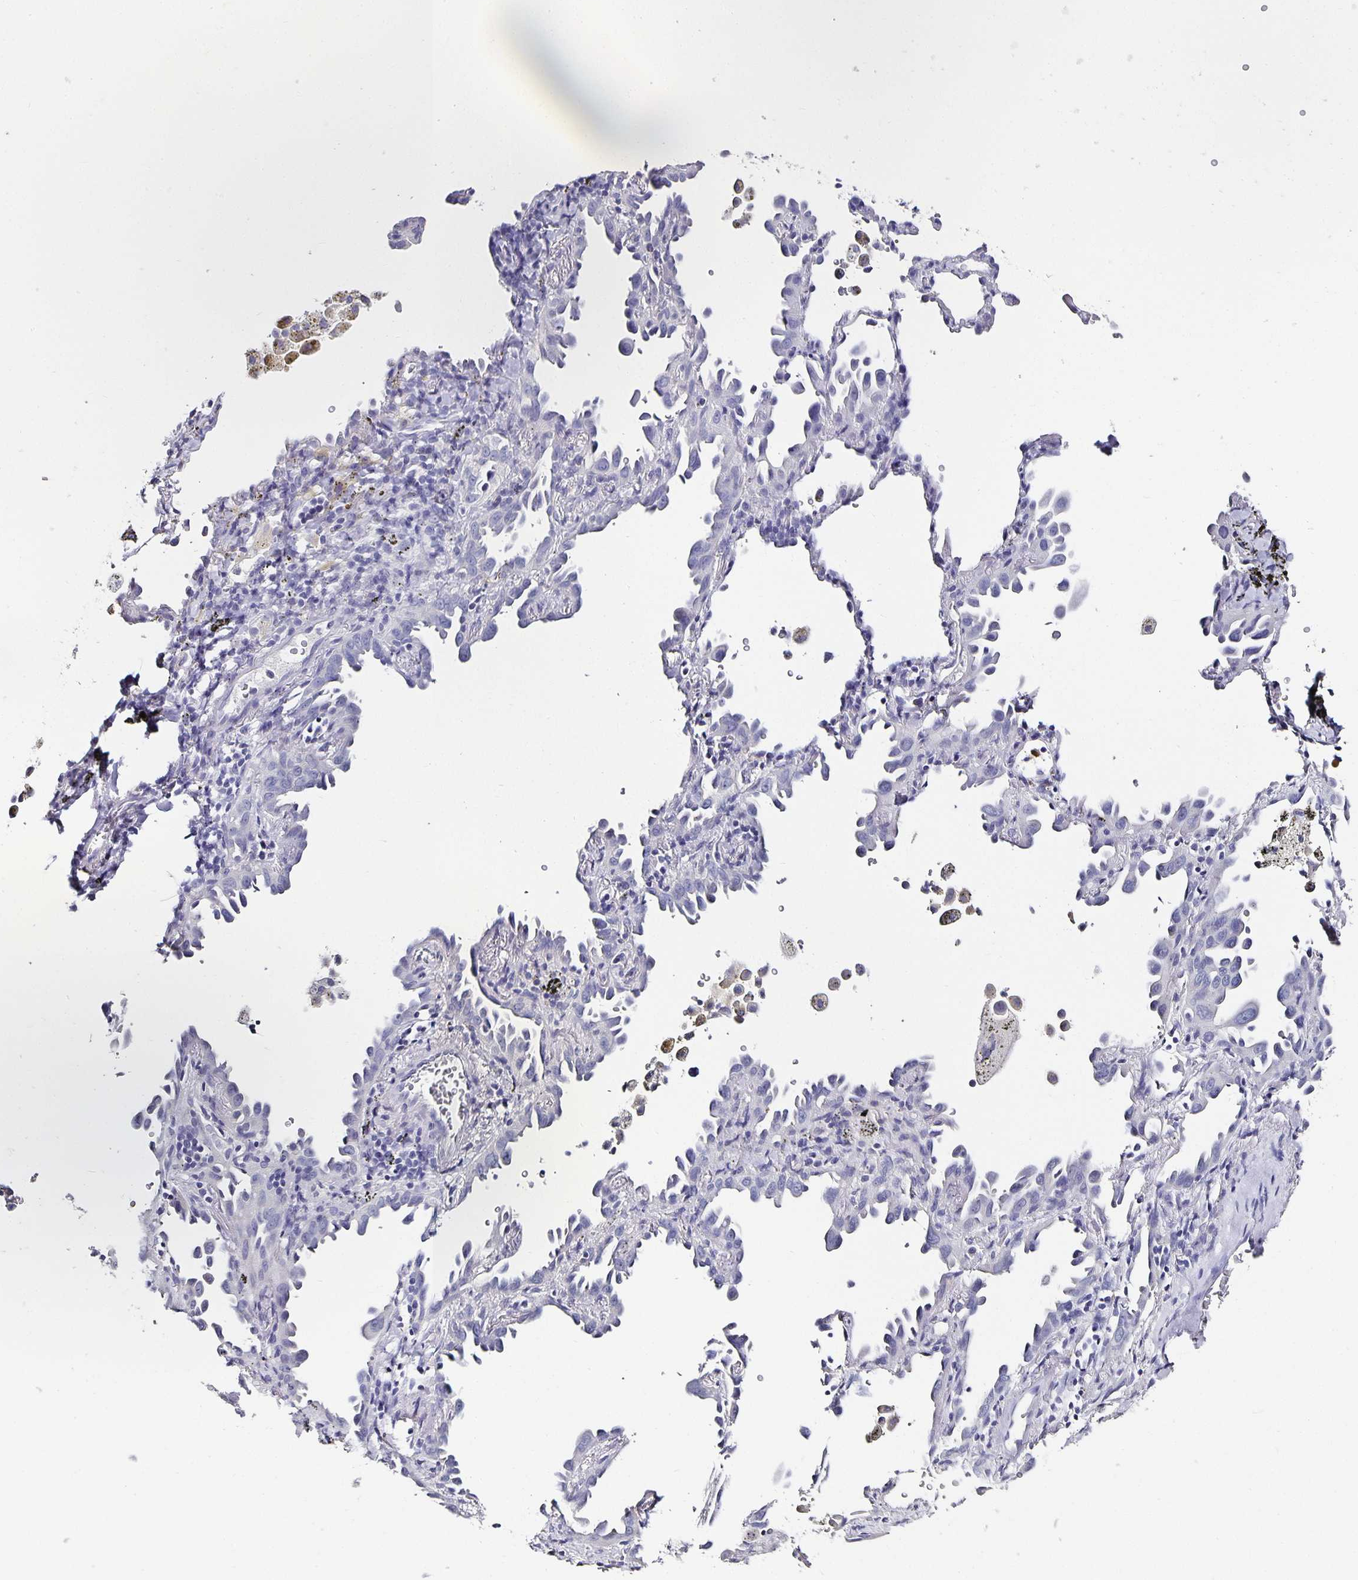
{"staining": {"intensity": "negative", "quantity": "none", "location": "none"}, "tissue": "lung cancer", "cell_type": "Tumor cells", "image_type": "cancer", "snomed": [{"axis": "morphology", "description": "Adenocarcinoma, NOS"}, {"axis": "topography", "description": "Lung"}], "caption": "Tumor cells are negative for protein expression in human lung adenocarcinoma.", "gene": "CHGA", "patient": {"sex": "male", "age": 68}}